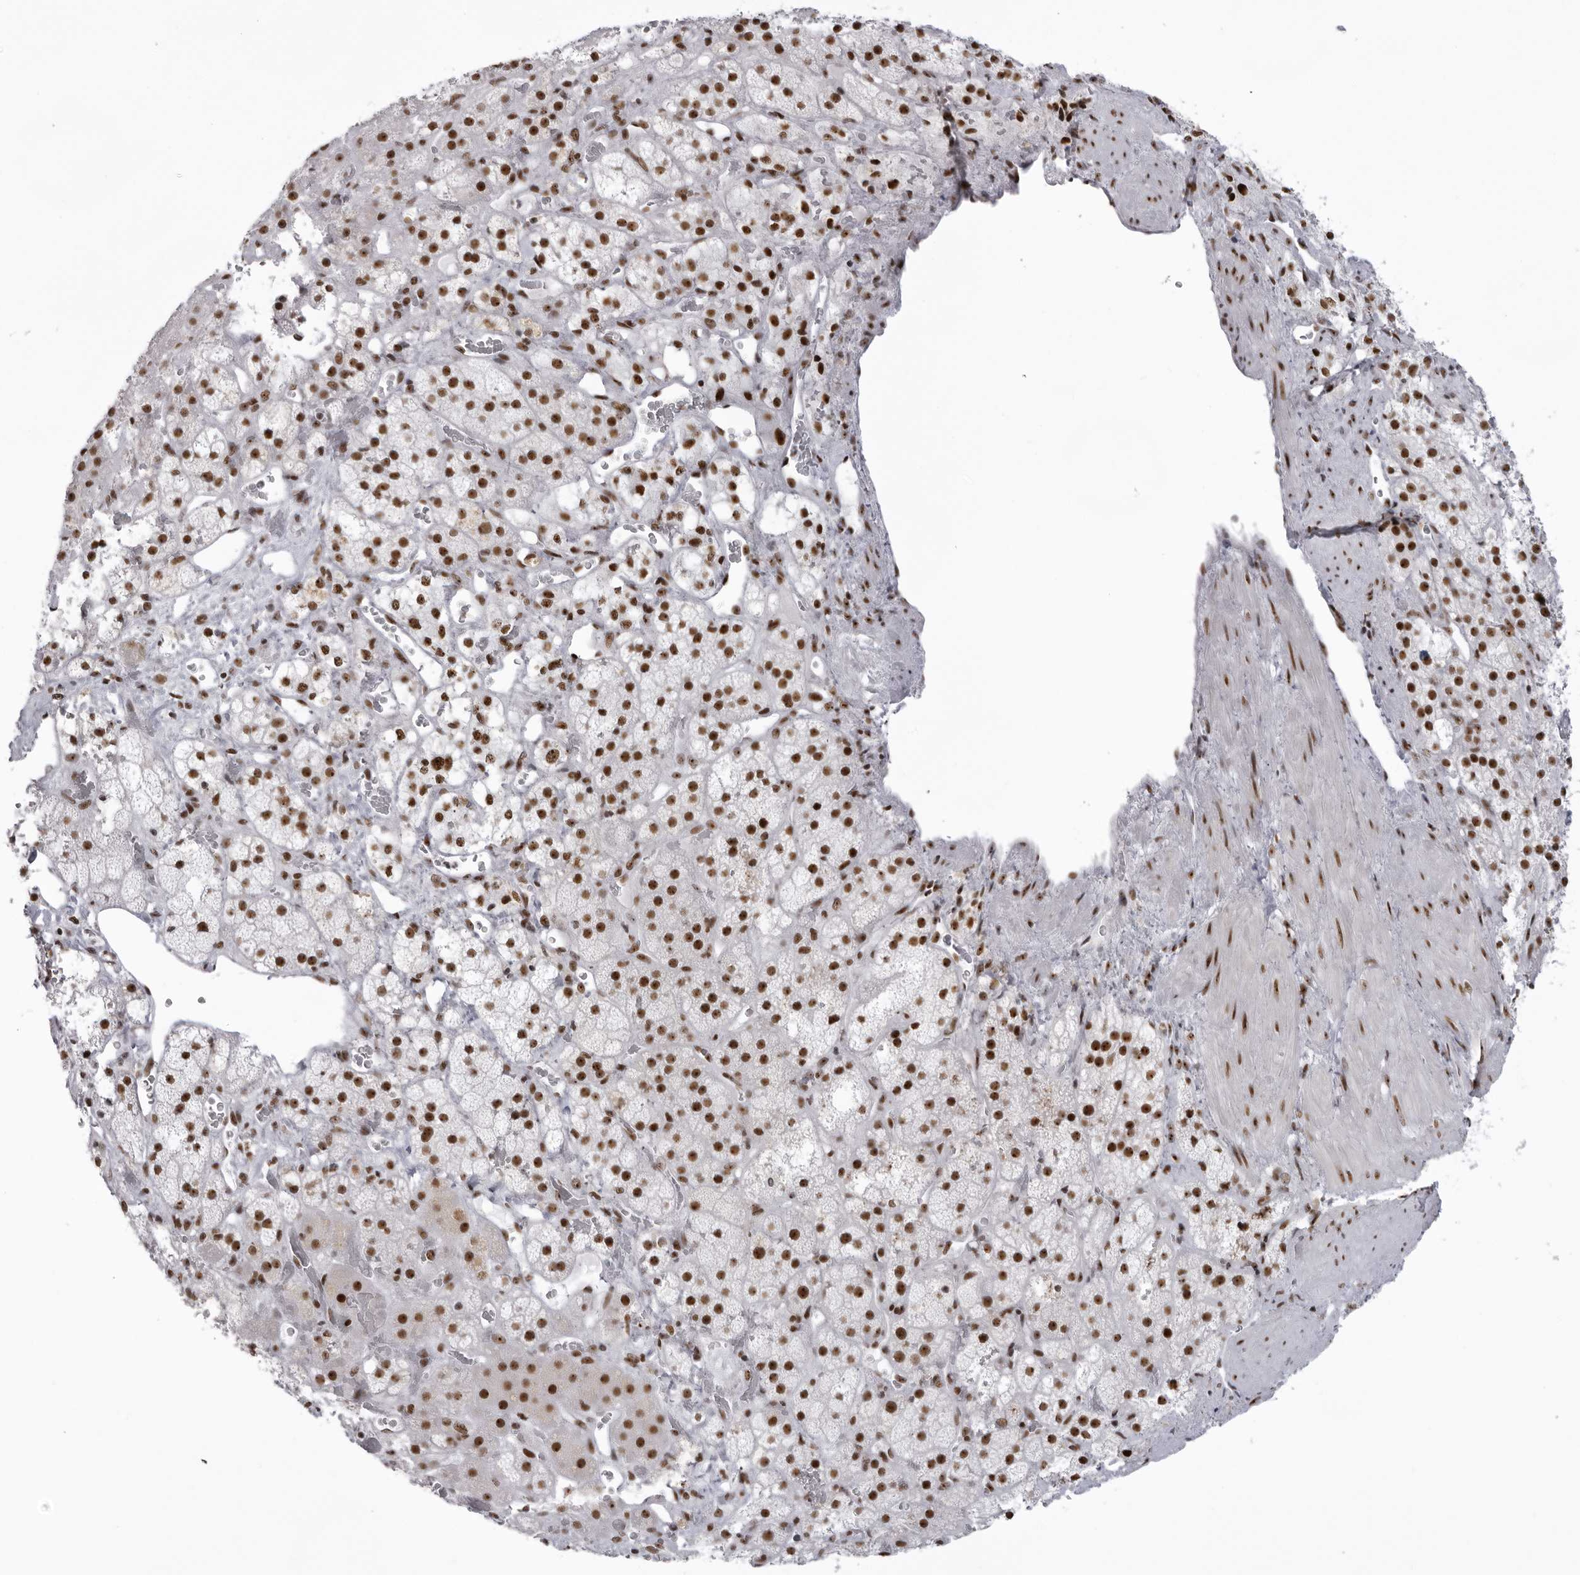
{"staining": {"intensity": "strong", "quantity": ">75%", "location": "nuclear"}, "tissue": "adrenal gland", "cell_type": "Glandular cells", "image_type": "normal", "snomed": [{"axis": "morphology", "description": "Normal tissue, NOS"}, {"axis": "topography", "description": "Adrenal gland"}], "caption": "This is an image of immunohistochemistry staining of unremarkable adrenal gland, which shows strong staining in the nuclear of glandular cells.", "gene": "DHX9", "patient": {"sex": "male", "age": 57}}